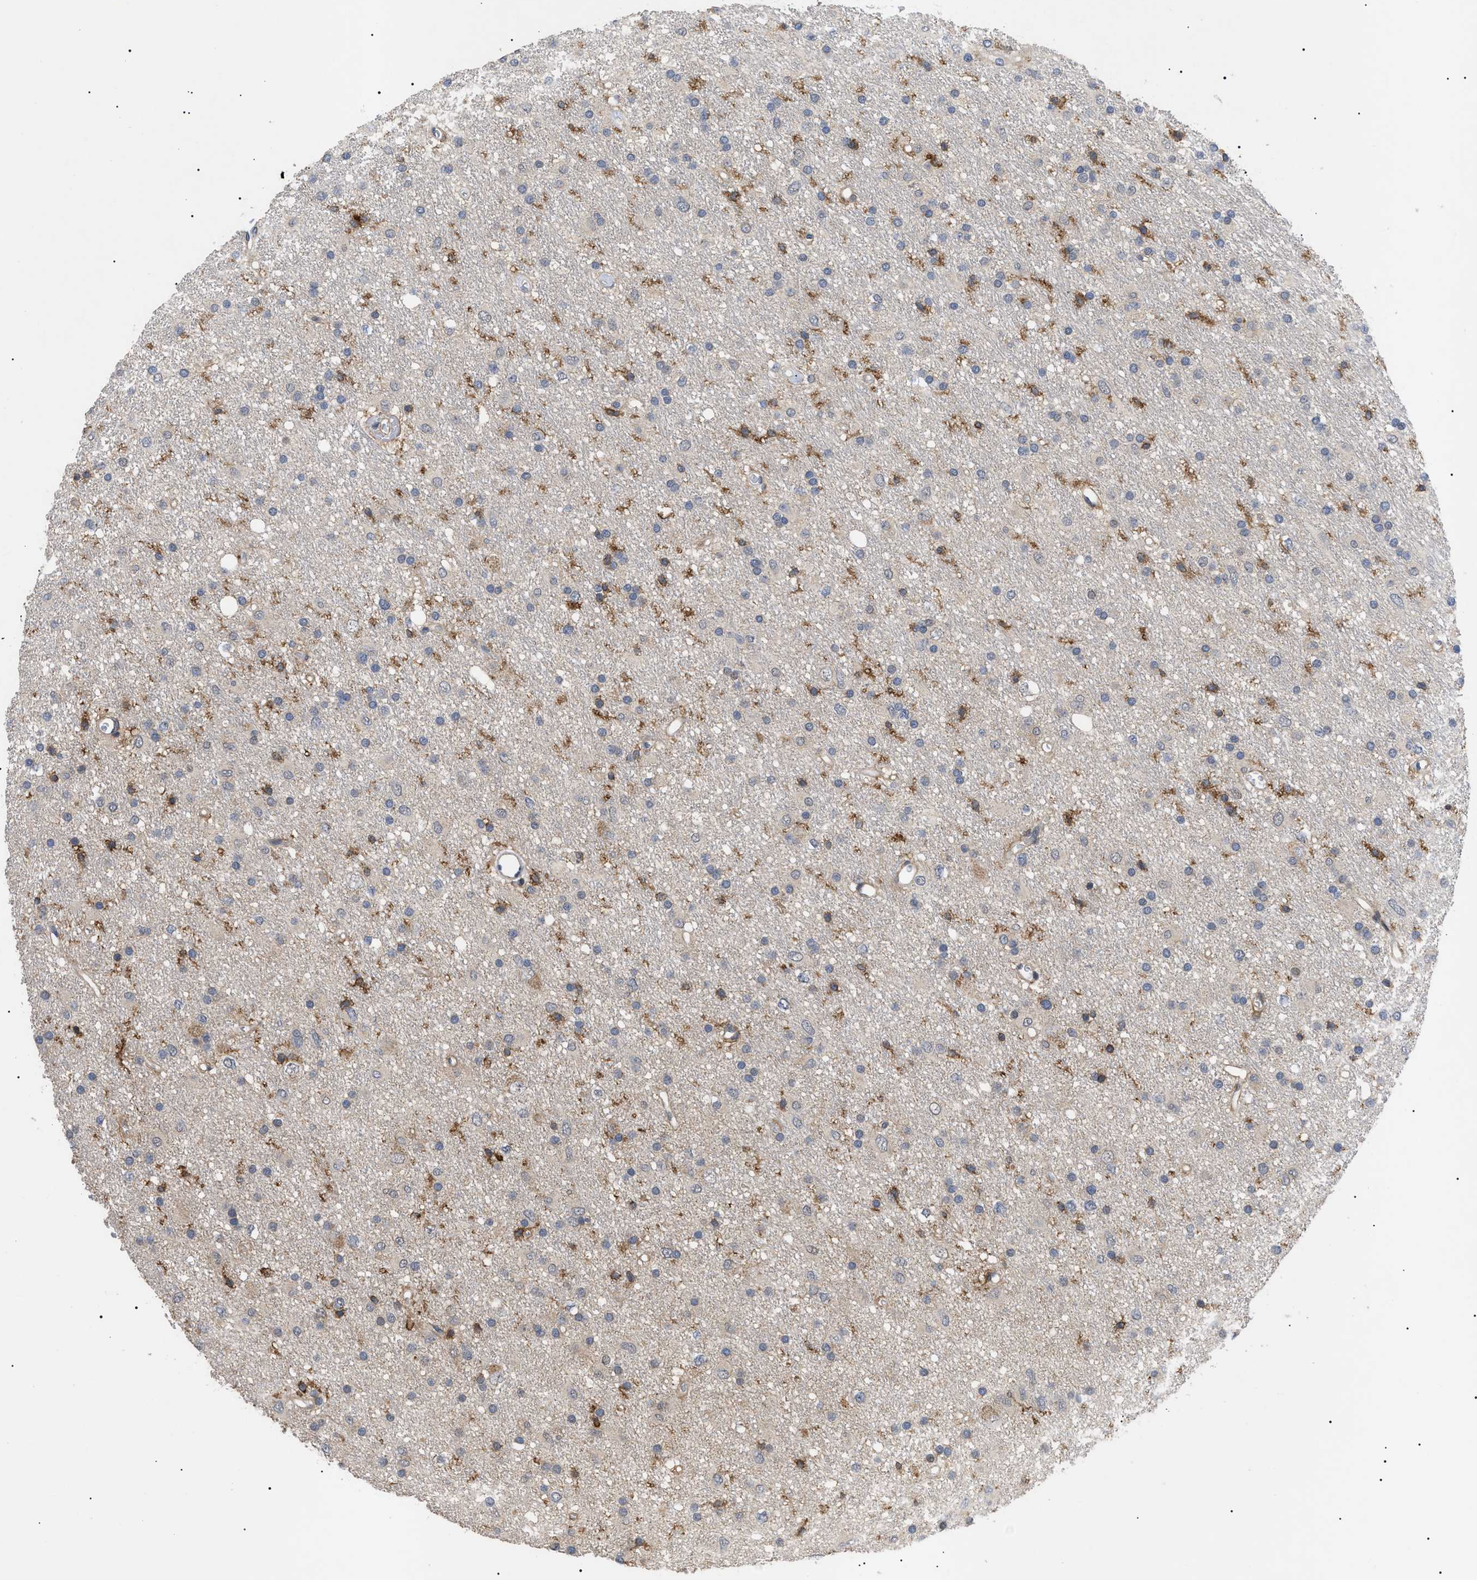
{"staining": {"intensity": "weak", "quantity": "<25%", "location": "cytoplasmic/membranous"}, "tissue": "glioma", "cell_type": "Tumor cells", "image_type": "cancer", "snomed": [{"axis": "morphology", "description": "Glioma, malignant, Low grade"}, {"axis": "topography", "description": "Brain"}], "caption": "DAB immunohistochemical staining of low-grade glioma (malignant) shows no significant expression in tumor cells. (IHC, brightfield microscopy, high magnification).", "gene": "CD300A", "patient": {"sex": "male", "age": 77}}